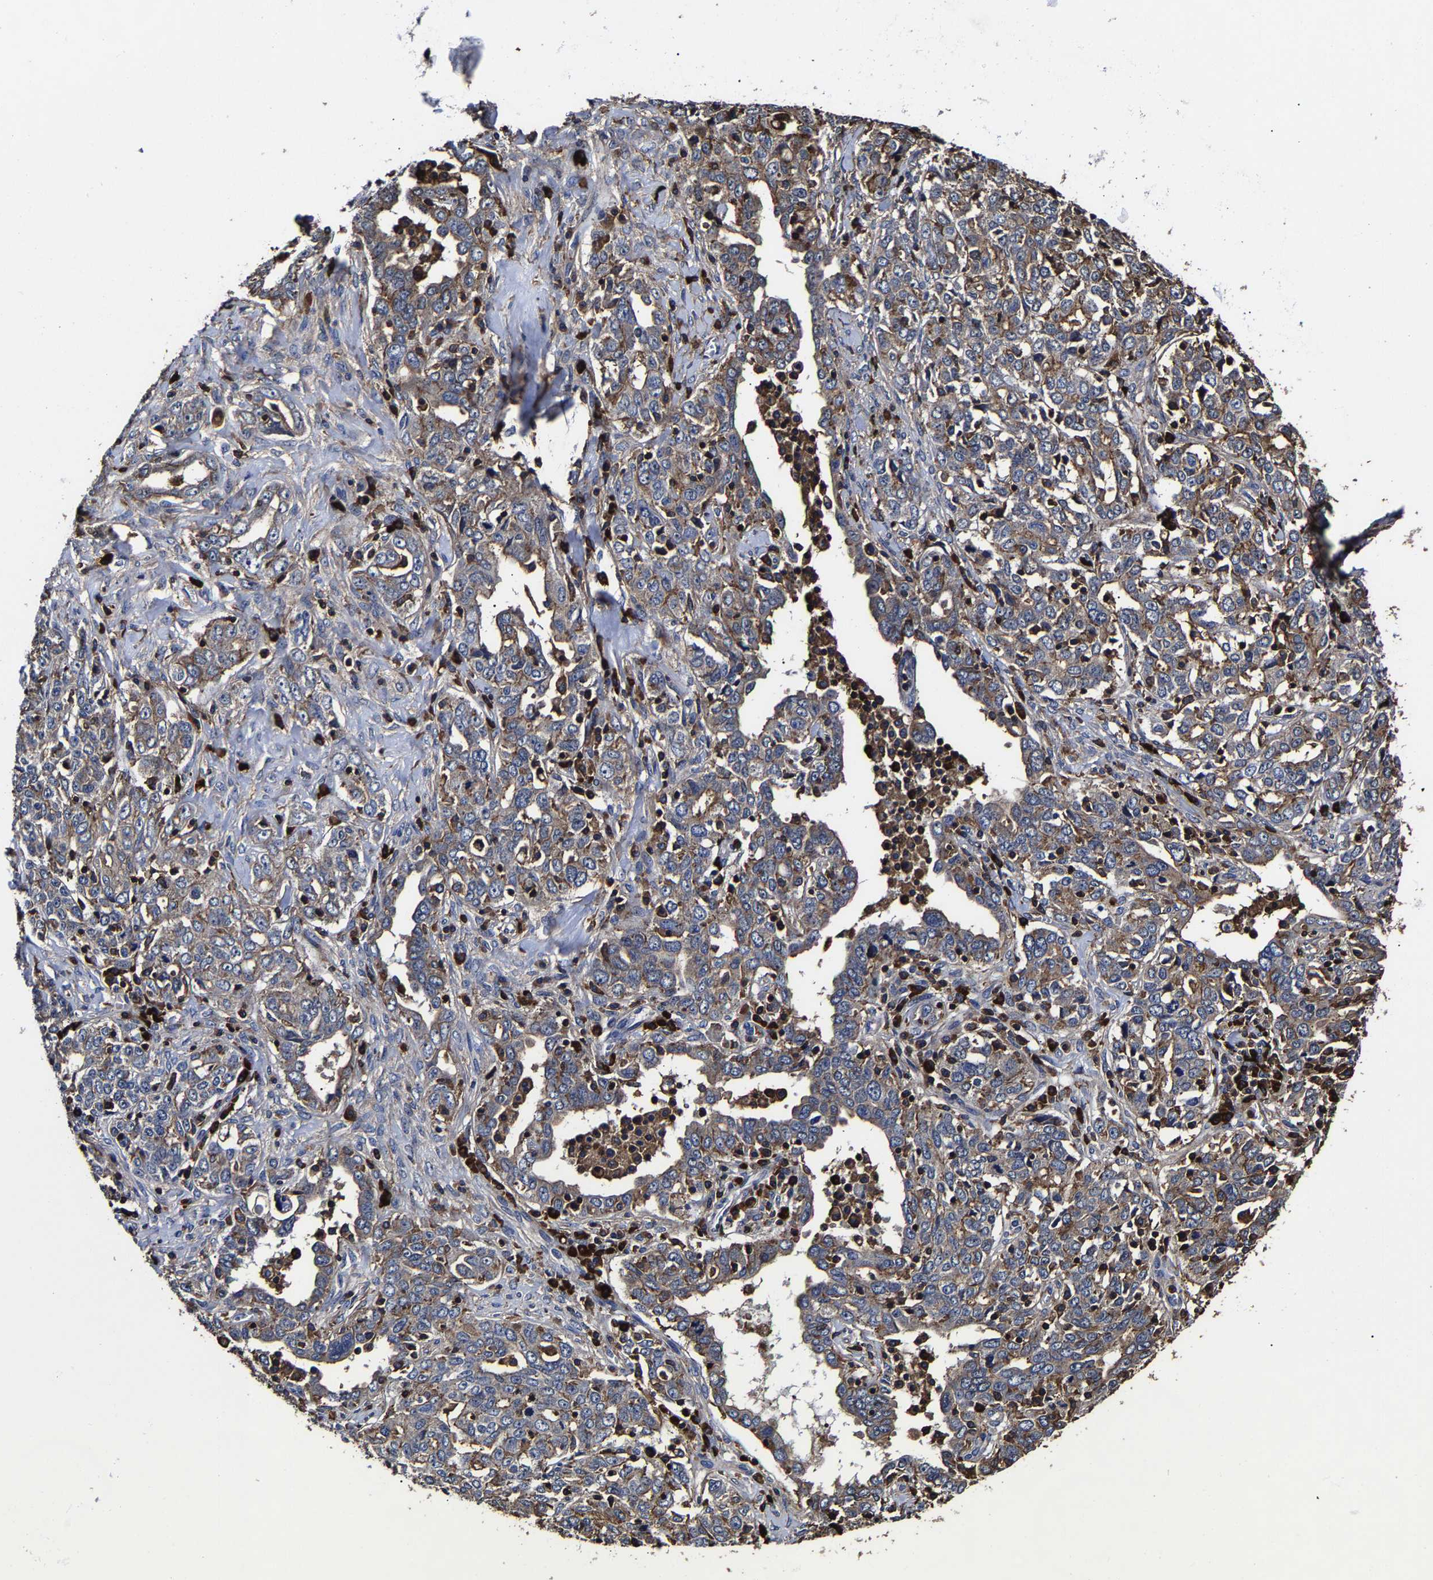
{"staining": {"intensity": "weak", "quantity": ">75%", "location": "cytoplasmic/membranous"}, "tissue": "ovarian cancer", "cell_type": "Tumor cells", "image_type": "cancer", "snomed": [{"axis": "morphology", "description": "Carcinoma, endometroid"}, {"axis": "topography", "description": "Ovary"}], "caption": "A brown stain labels weak cytoplasmic/membranous expression of a protein in ovarian cancer tumor cells.", "gene": "SSH3", "patient": {"sex": "female", "age": 62}}